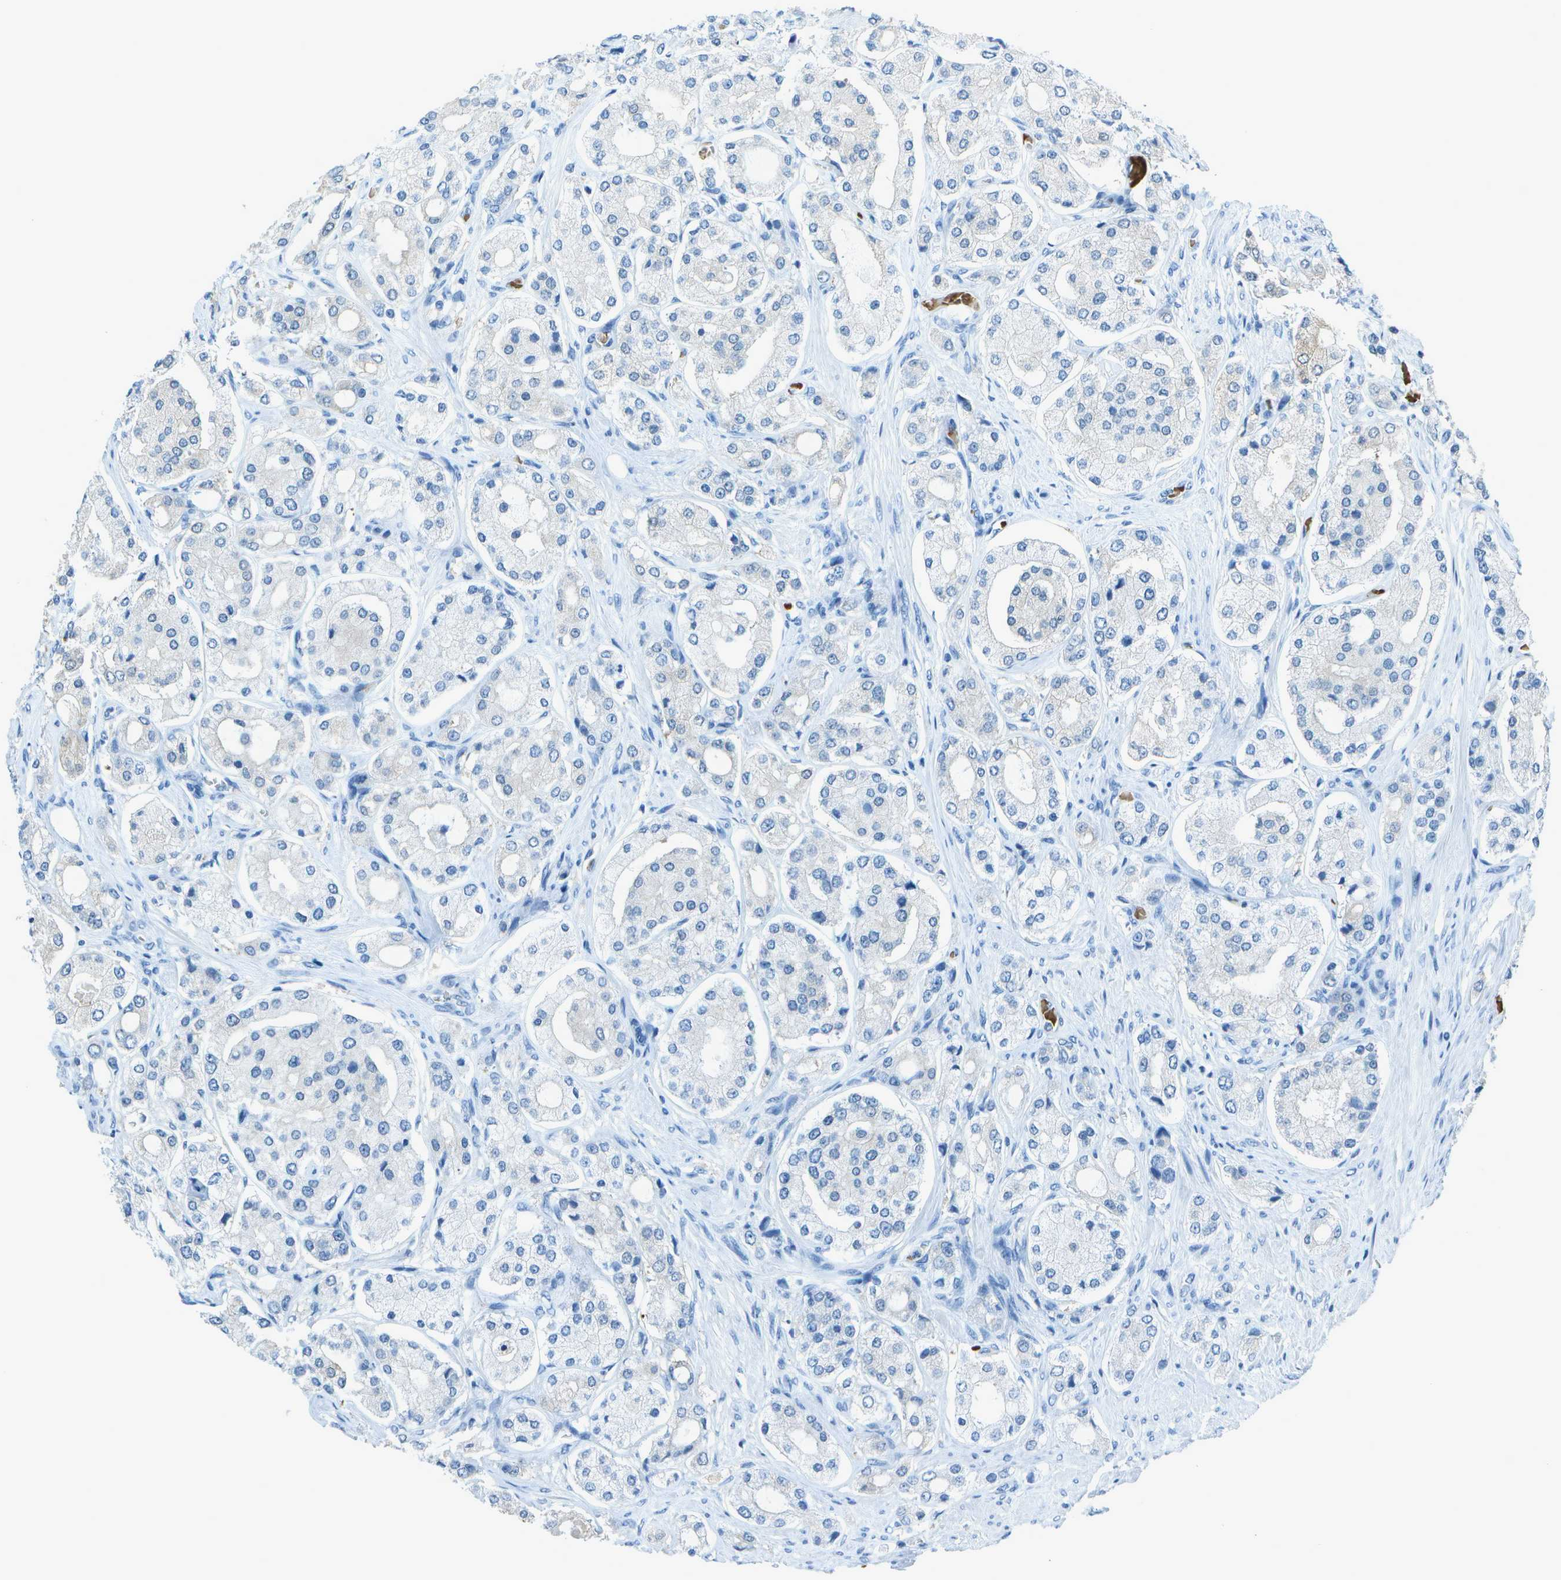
{"staining": {"intensity": "weak", "quantity": "<25%", "location": "cytoplasmic/membranous"}, "tissue": "prostate cancer", "cell_type": "Tumor cells", "image_type": "cancer", "snomed": [{"axis": "morphology", "description": "Adenocarcinoma, High grade"}, {"axis": "topography", "description": "Prostate"}], "caption": "The histopathology image demonstrates no staining of tumor cells in high-grade adenocarcinoma (prostate).", "gene": "ASL", "patient": {"sex": "male", "age": 65}}